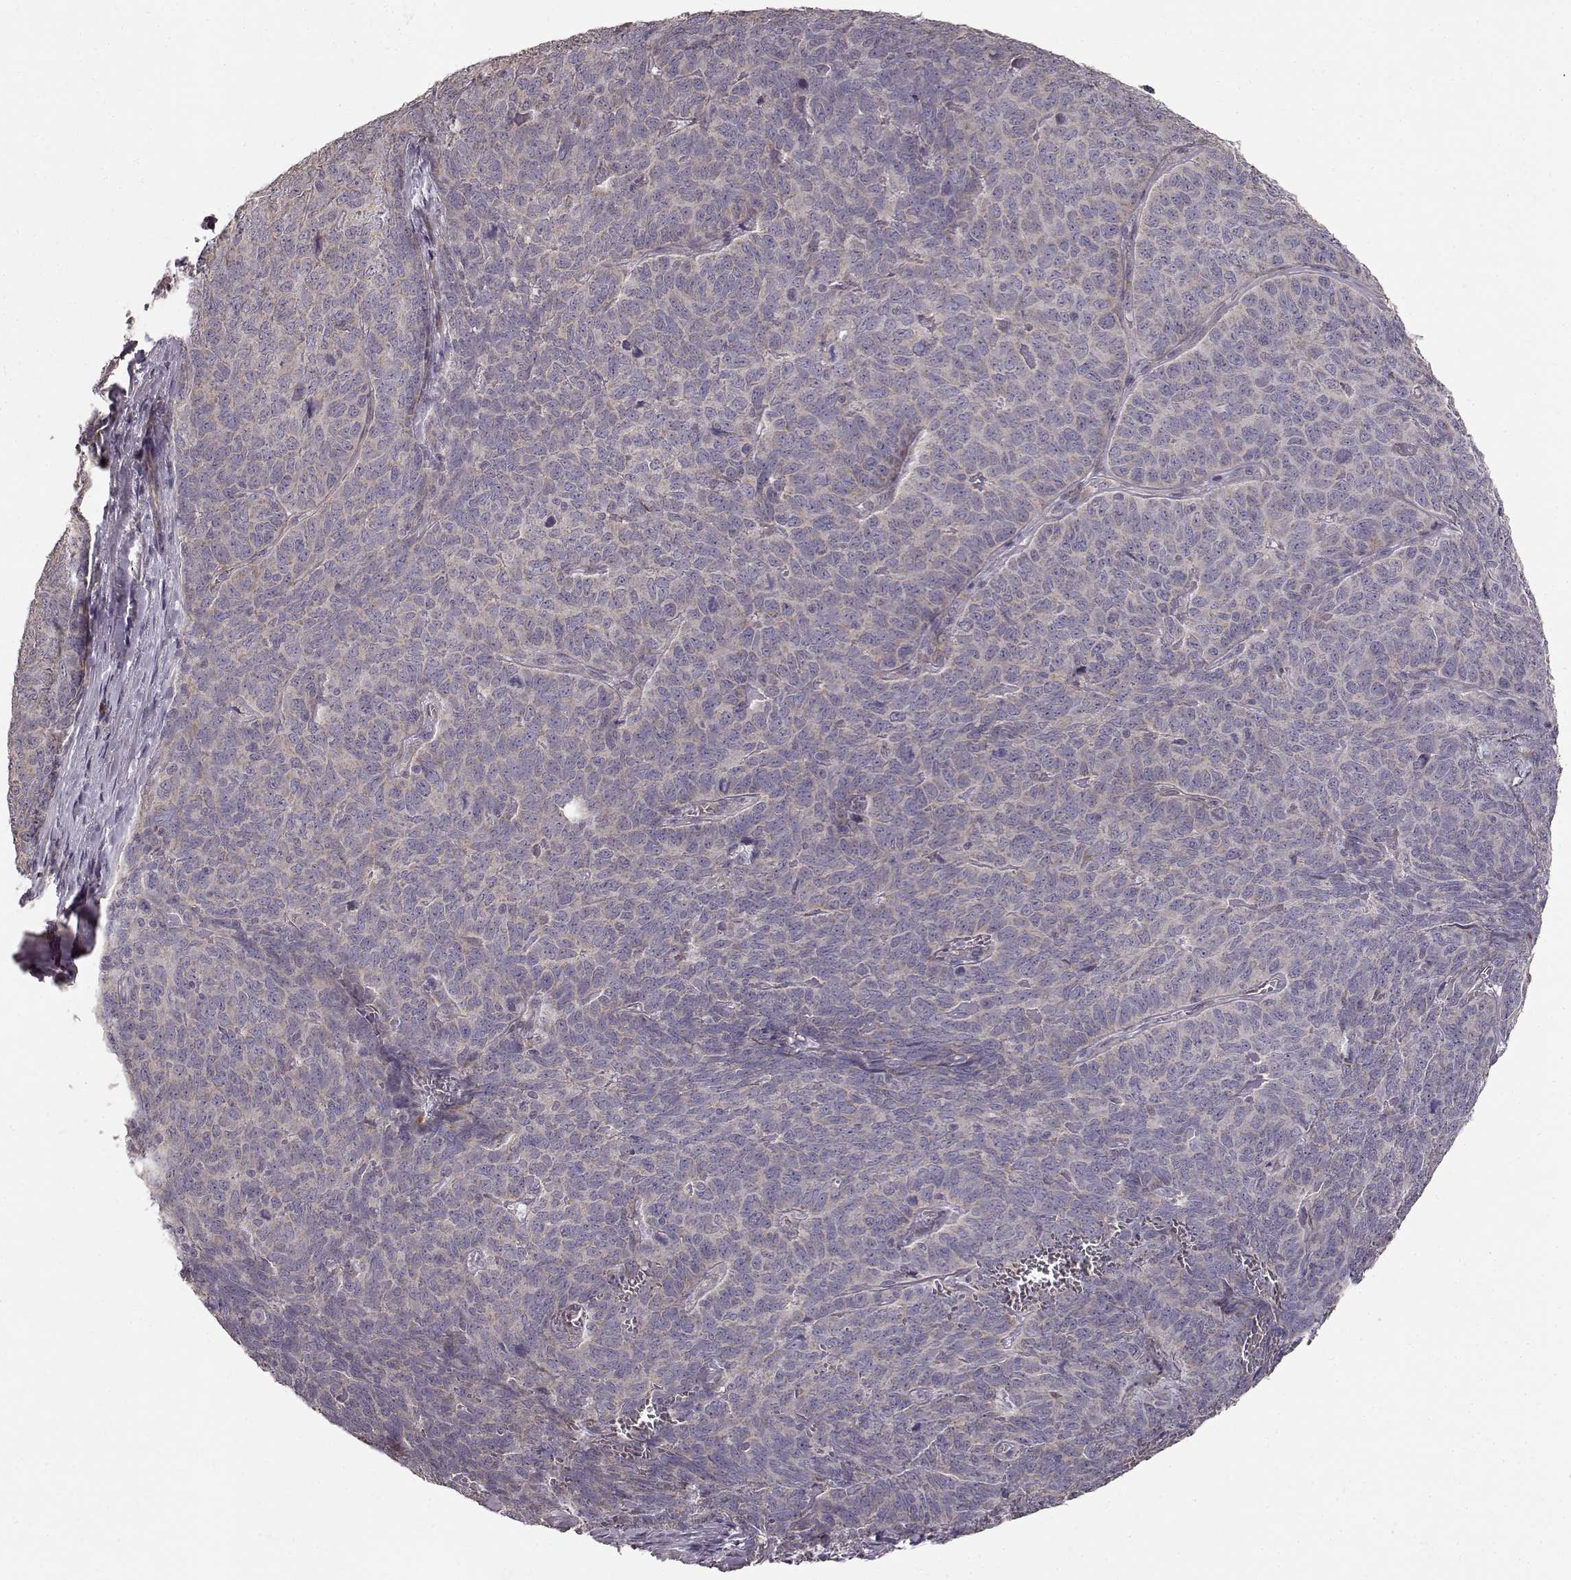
{"staining": {"intensity": "weak", "quantity": "<25%", "location": "cytoplasmic/membranous"}, "tissue": "skin cancer", "cell_type": "Tumor cells", "image_type": "cancer", "snomed": [{"axis": "morphology", "description": "Squamous cell carcinoma, NOS"}, {"axis": "topography", "description": "Skin"}, {"axis": "topography", "description": "Anal"}], "caption": "Image shows no protein staining in tumor cells of squamous cell carcinoma (skin) tissue.", "gene": "ERBB3", "patient": {"sex": "female", "age": 51}}